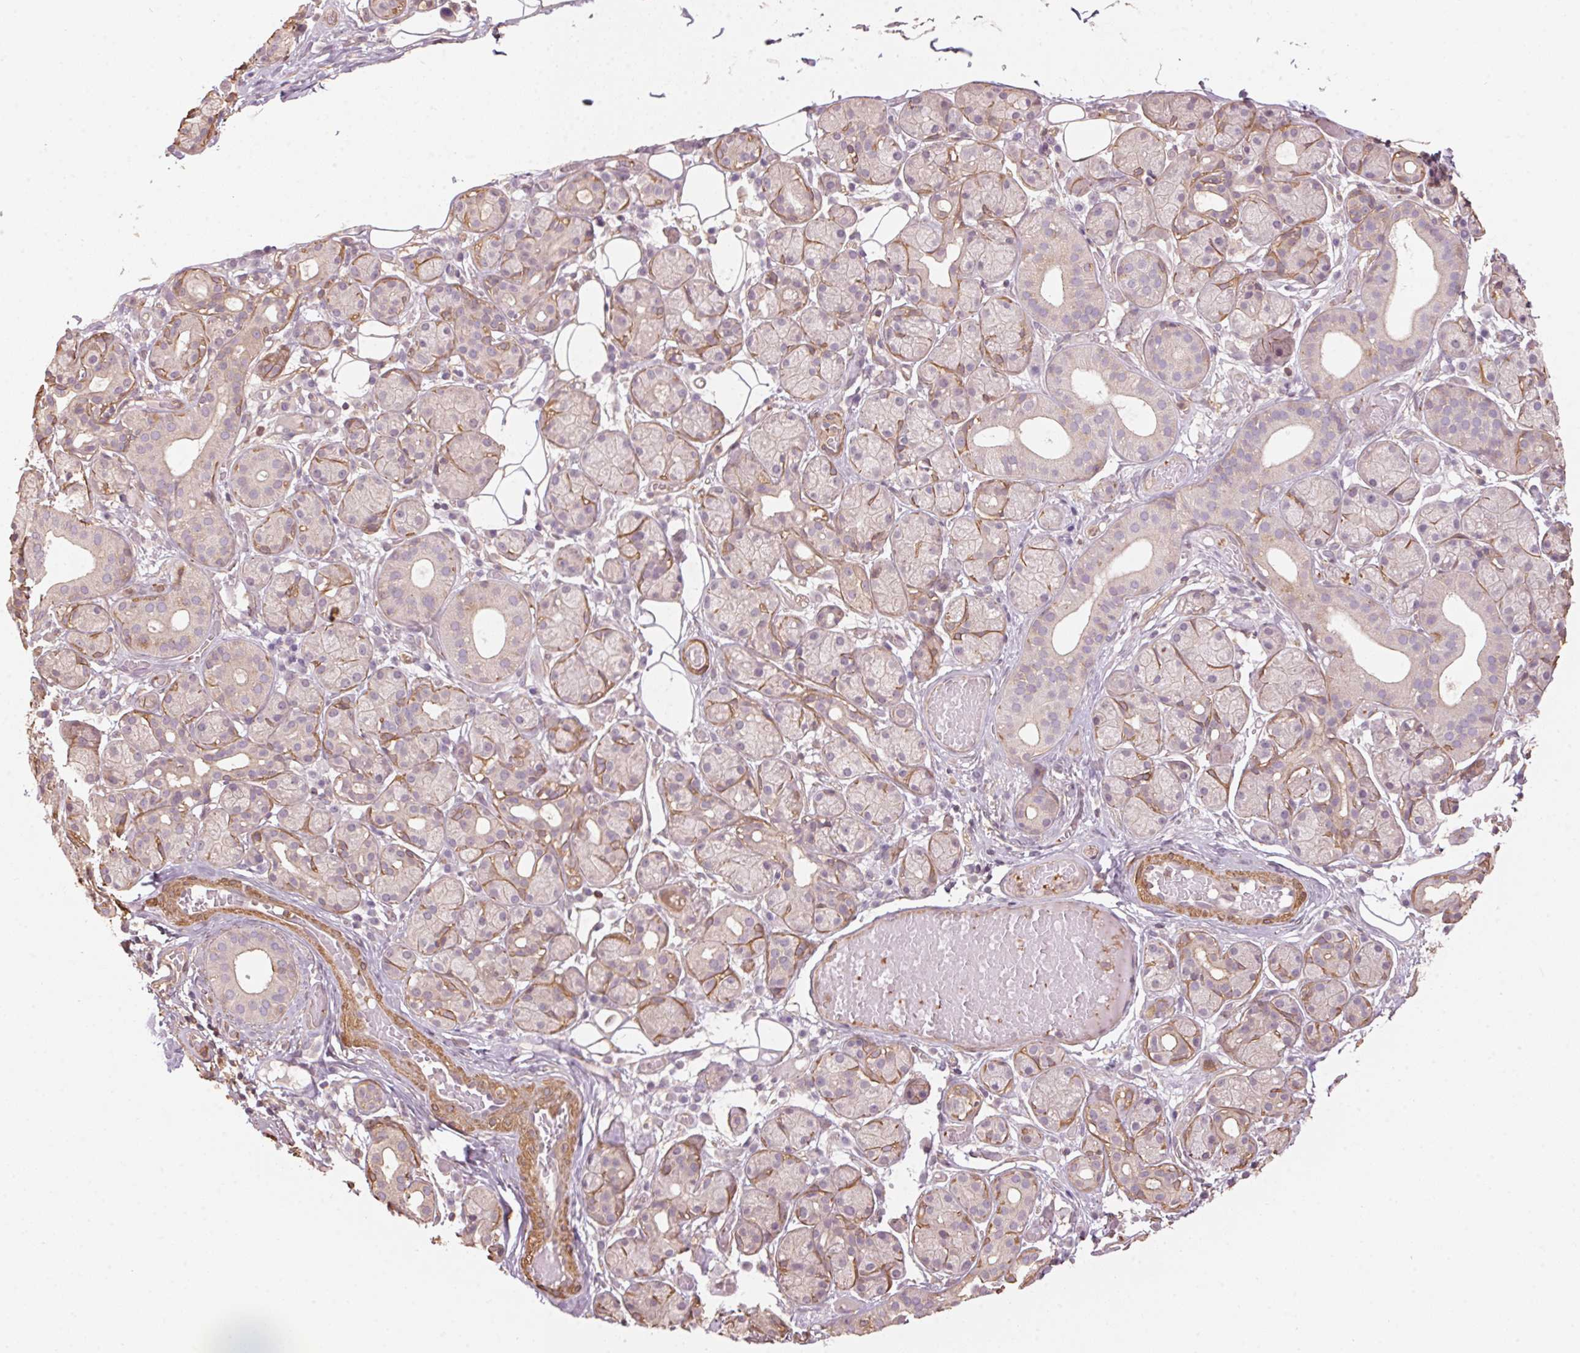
{"staining": {"intensity": "weak", "quantity": "<25%", "location": "cytoplasmic/membranous"}, "tissue": "salivary gland", "cell_type": "Glandular cells", "image_type": "normal", "snomed": [{"axis": "morphology", "description": "Normal tissue, NOS"}, {"axis": "topography", "description": "Salivary gland"}, {"axis": "topography", "description": "Peripheral nerve tissue"}], "caption": "Immunohistochemistry of normal human salivary gland demonstrates no positivity in glandular cells. Brightfield microscopy of immunohistochemistry stained with DAB (brown) and hematoxylin (blue), captured at high magnification.", "gene": "QDPR", "patient": {"sex": "male", "age": 71}}